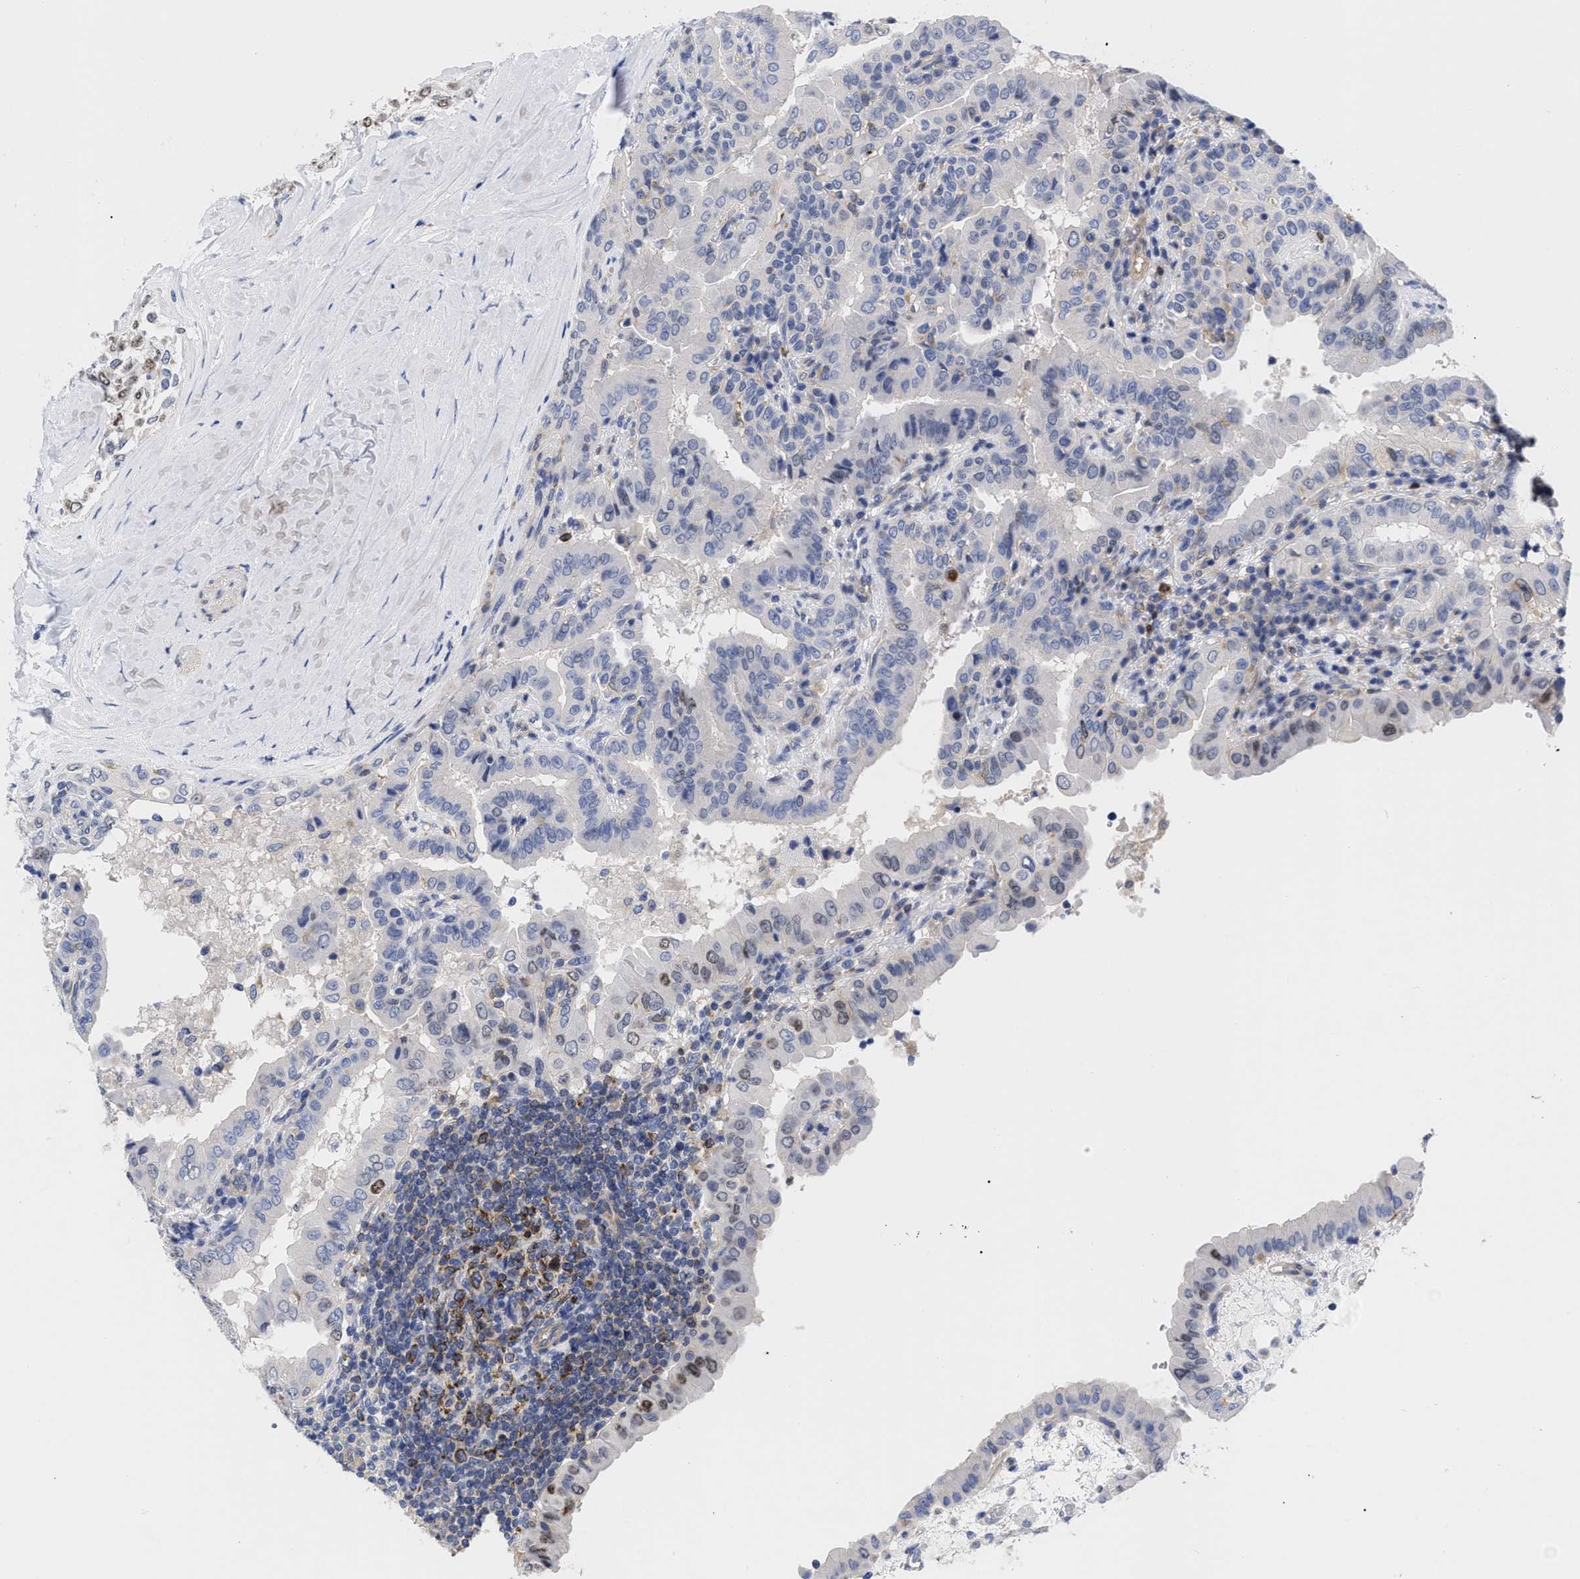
{"staining": {"intensity": "weak", "quantity": "<25%", "location": "nuclear"}, "tissue": "thyroid cancer", "cell_type": "Tumor cells", "image_type": "cancer", "snomed": [{"axis": "morphology", "description": "Papillary adenocarcinoma, NOS"}, {"axis": "topography", "description": "Thyroid gland"}], "caption": "Immunohistochemistry (IHC) photomicrograph of neoplastic tissue: human thyroid cancer (papillary adenocarcinoma) stained with DAB (3,3'-diaminobenzidine) shows no significant protein positivity in tumor cells.", "gene": "IRAG2", "patient": {"sex": "male", "age": 33}}